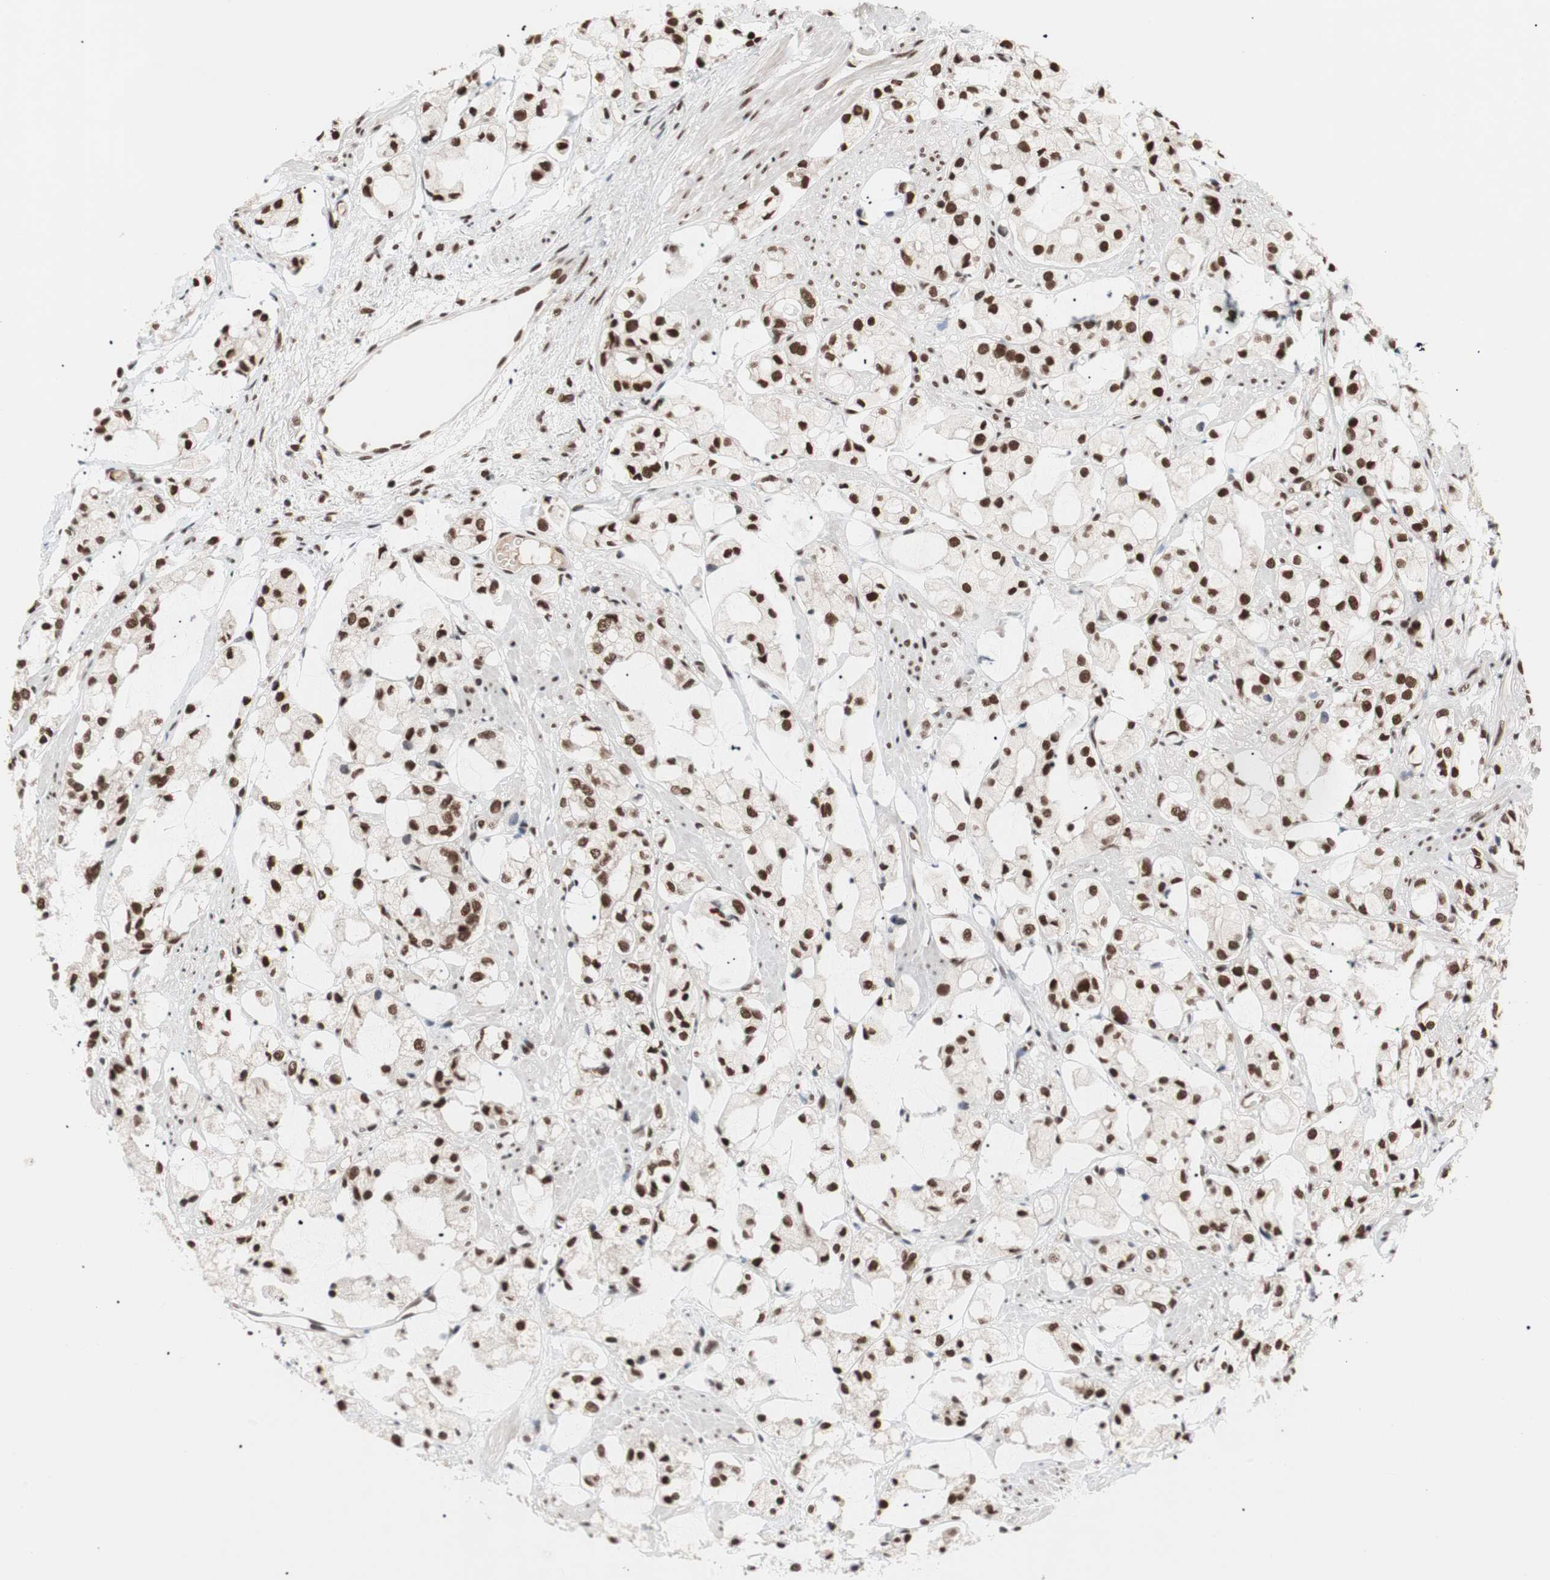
{"staining": {"intensity": "strong", "quantity": ">75%", "location": "nuclear"}, "tissue": "prostate cancer", "cell_type": "Tumor cells", "image_type": "cancer", "snomed": [{"axis": "morphology", "description": "Adenocarcinoma, High grade"}, {"axis": "topography", "description": "Prostate"}], "caption": "Brown immunohistochemical staining in prostate cancer demonstrates strong nuclear staining in about >75% of tumor cells. (DAB IHC with brightfield microscopy, high magnification).", "gene": "CHAMP1", "patient": {"sex": "male", "age": 85}}